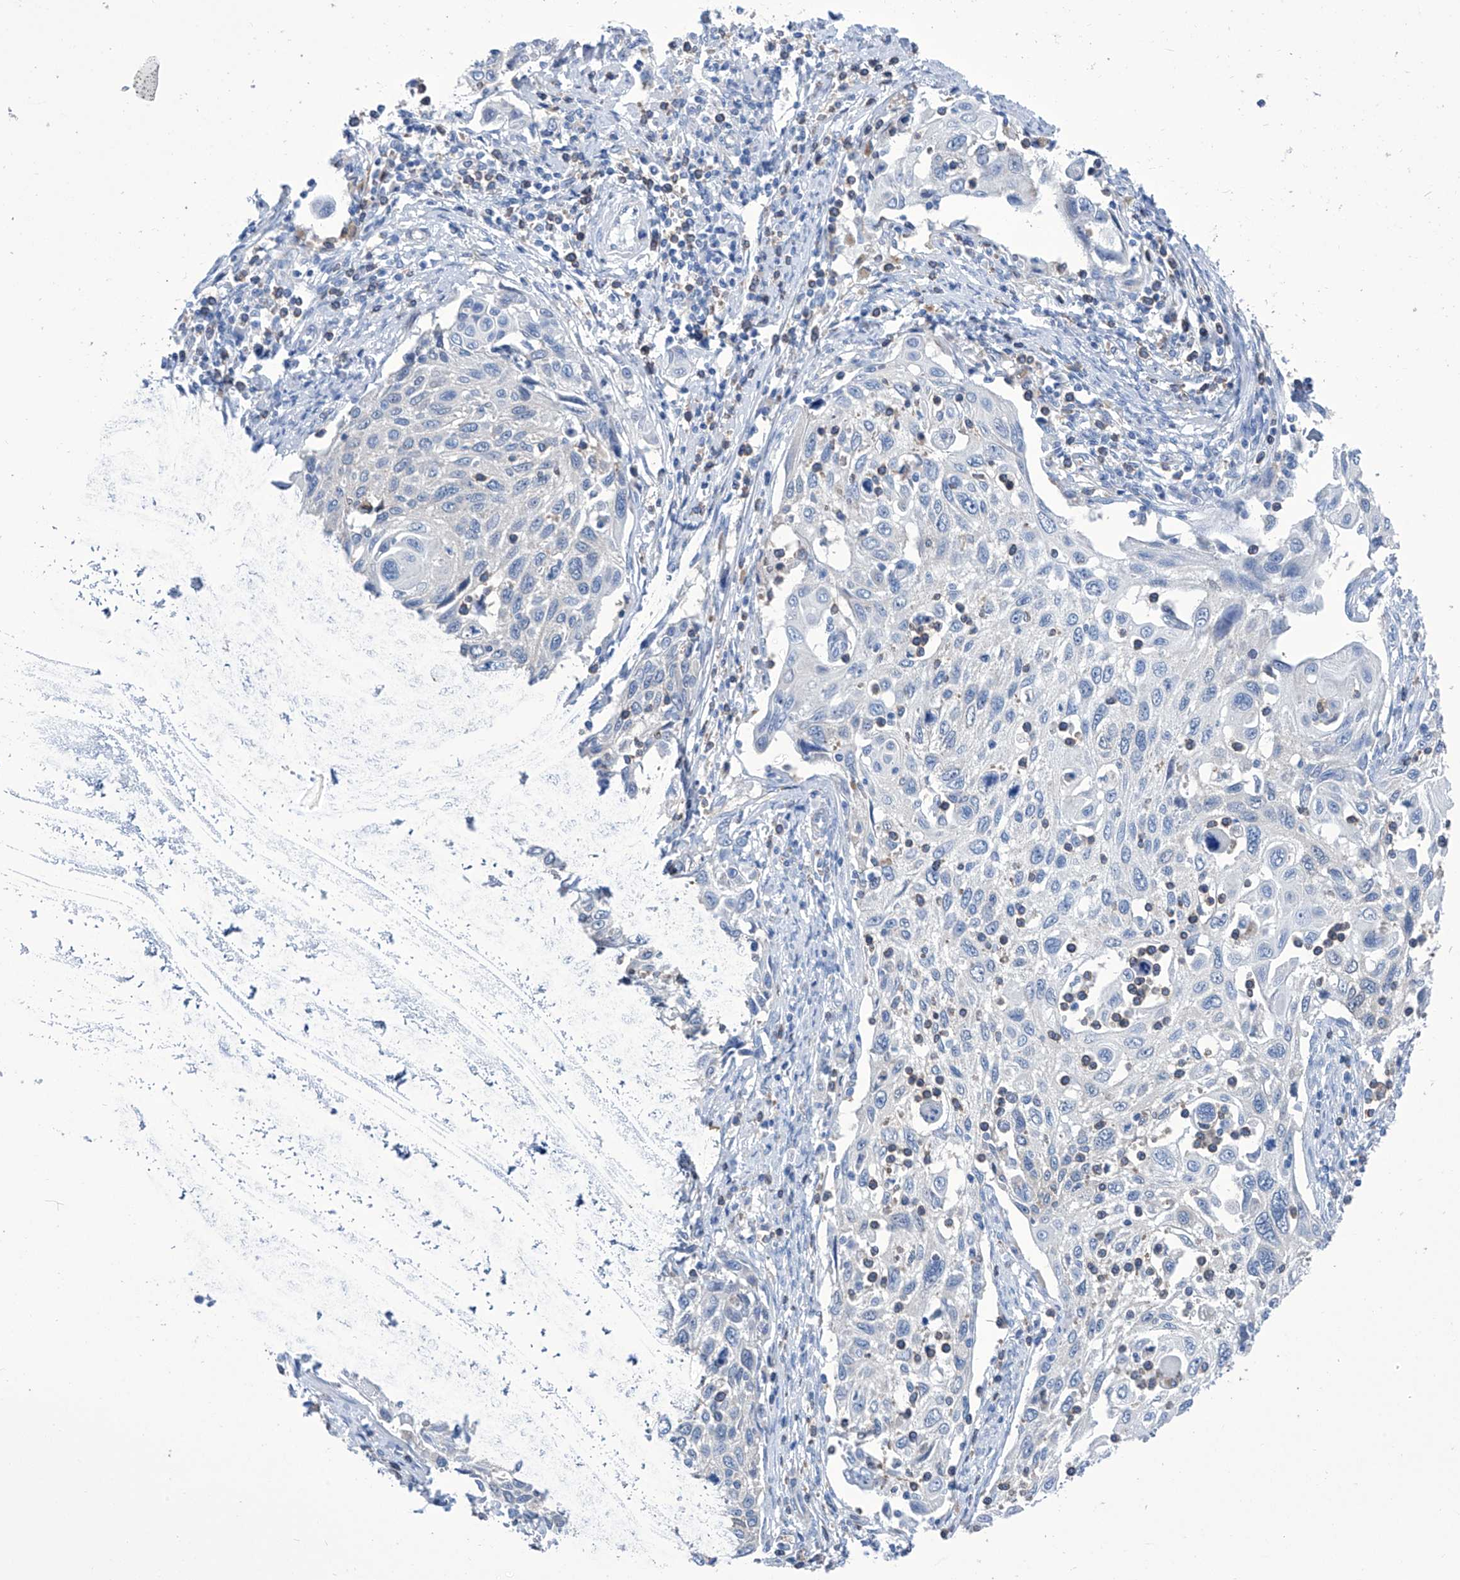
{"staining": {"intensity": "negative", "quantity": "none", "location": "none"}, "tissue": "cervical cancer", "cell_type": "Tumor cells", "image_type": "cancer", "snomed": [{"axis": "morphology", "description": "Squamous cell carcinoma, NOS"}, {"axis": "topography", "description": "Cervix"}], "caption": "DAB immunohistochemical staining of cervical cancer (squamous cell carcinoma) exhibits no significant positivity in tumor cells.", "gene": "IMPA2", "patient": {"sex": "female", "age": 70}}